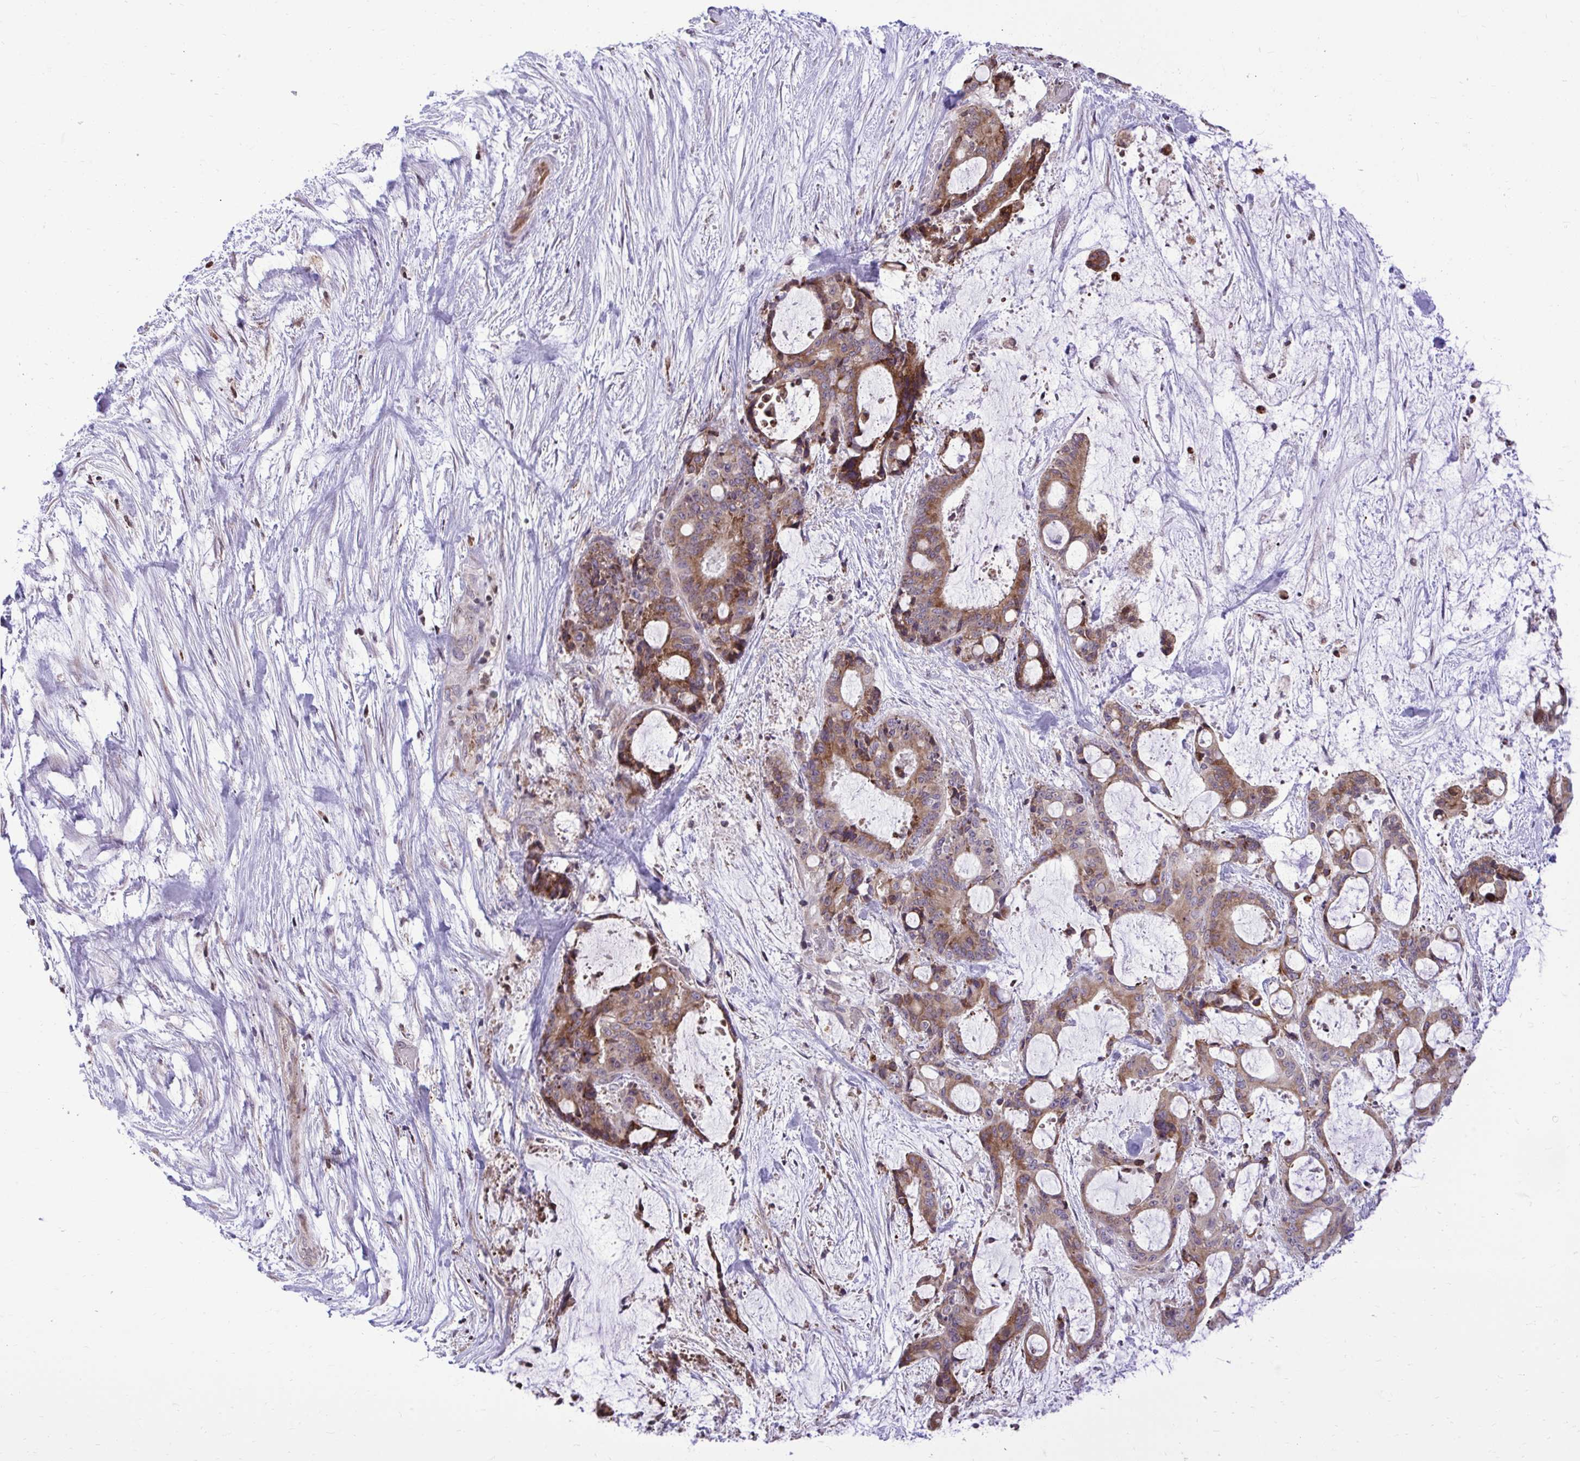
{"staining": {"intensity": "moderate", "quantity": ">75%", "location": "cytoplasmic/membranous"}, "tissue": "liver cancer", "cell_type": "Tumor cells", "image_type": "cancer", "snomed": [{"axis": "morphology", "description": "Normal tissue, NOS"}, {"axis": "morphology", "description": "Cholangiocarcinoma"}, {"axis": "topography", "description": "Liver"}, {"axis": "topography", "description": "Peripheral nerve tissue"}], "caption": "Protein analysis of cholangiocarcinoma (liver) tissue exhibits moderate cytoplasmic/membranous staining in approximately >75% of tumor cells.", "gene": "METTL9", "patient": {"sex": "female", "age": 73}}